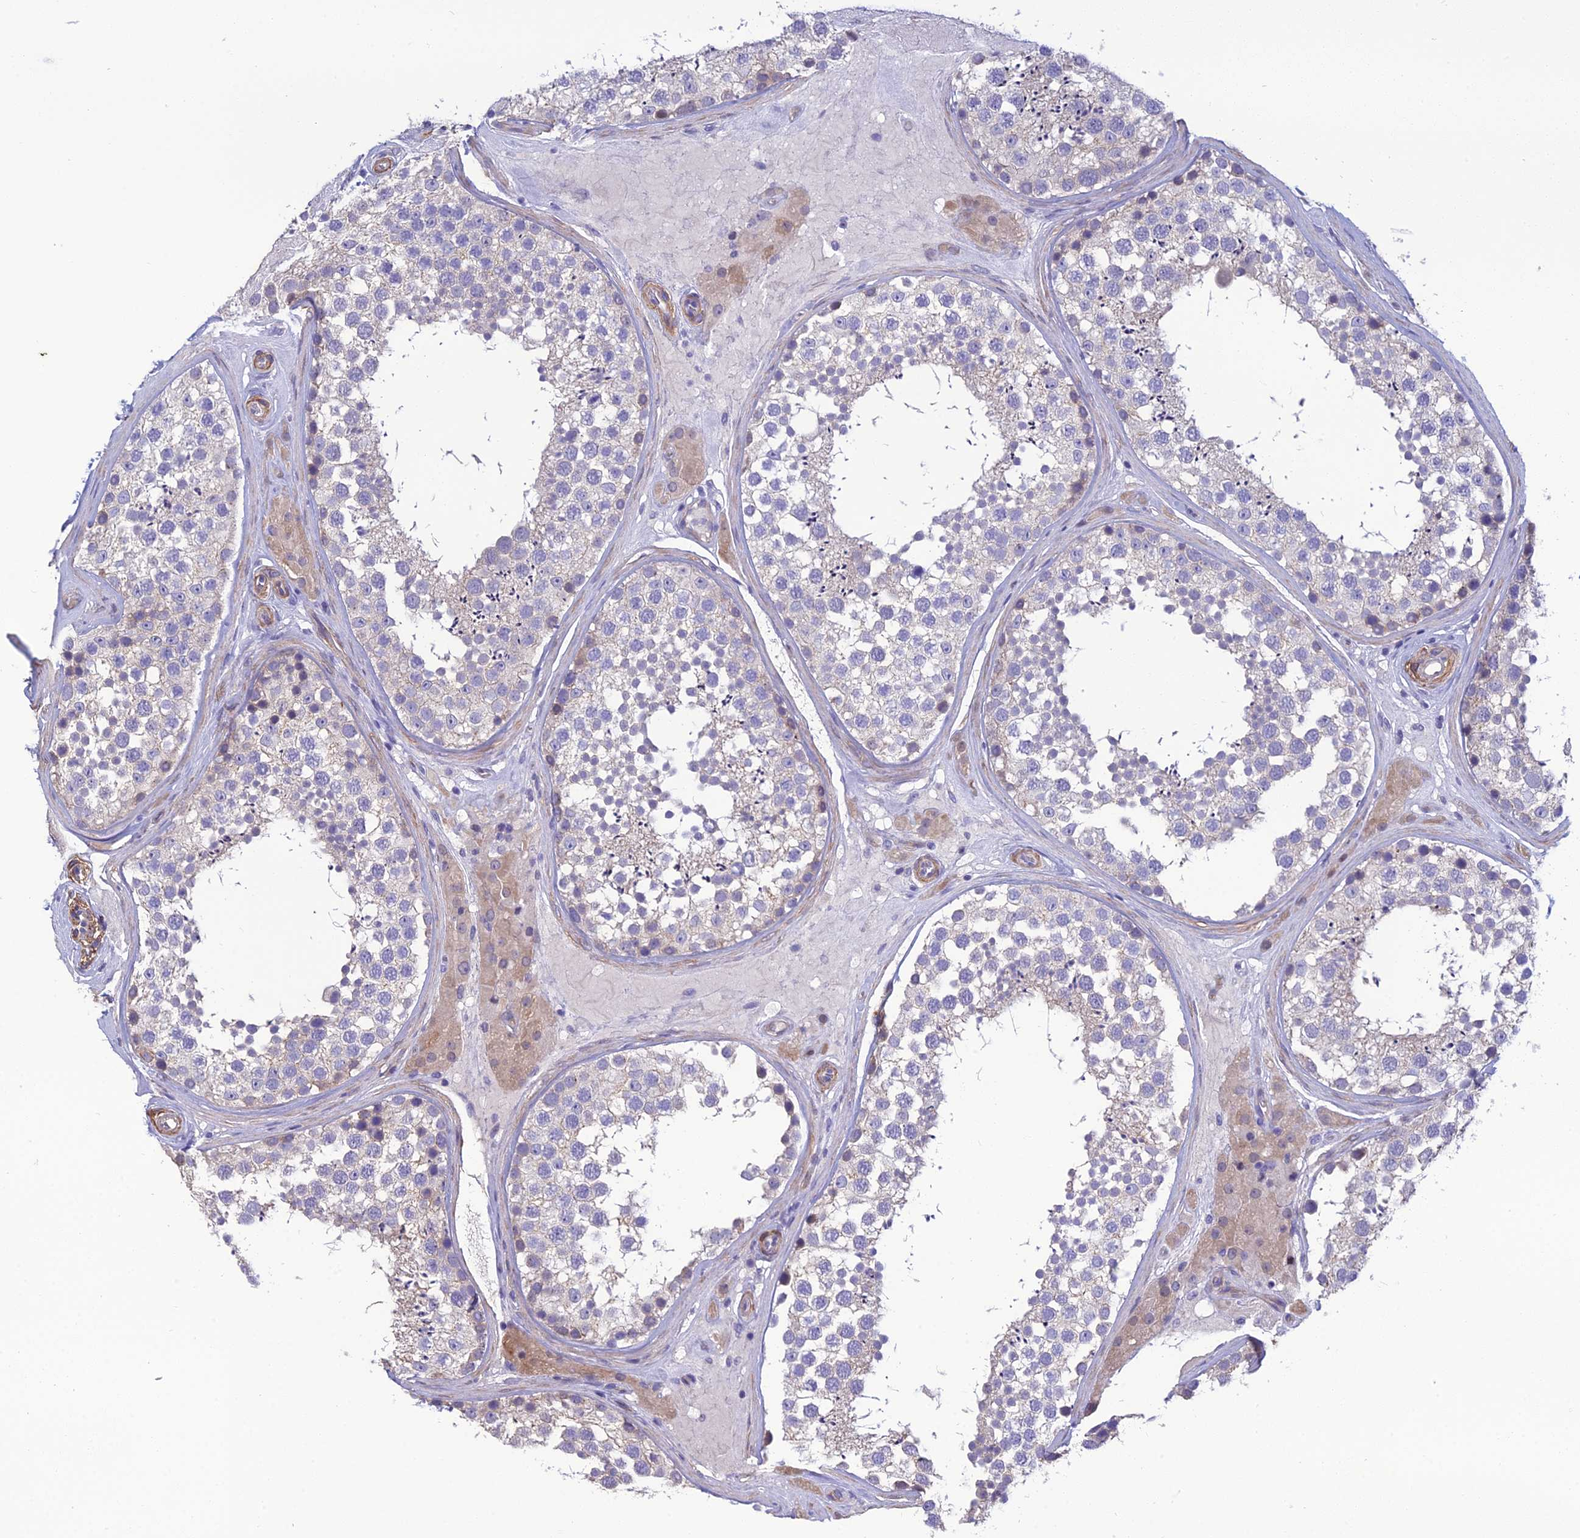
{"staining": {"intensity": "weak", "quantity": "<25%", "location": "cytoplasmic/membranous"}, "tissue": "testis", "cell_type": "Cells in seminiferous ducts", "image_type": "normal", "snomed": [{"axis": "morphology", "description": "Normal tissue, NOS"}, {"axis": "topography", "description": "Testis"}], "caption": "IHC photomicrograph of benign testis: testis stained with DAB exhibits no significant protein staining in cells in seminiferous ducts. Brightfield microscopy of immunohistochemistry stained with DAB (3,3'-diaminobenzidine) (brown) and hematoxylin (blue), captured at high magnification.", "gene": "LZTS2", "patient": {"sex": "male", "age": 46}}